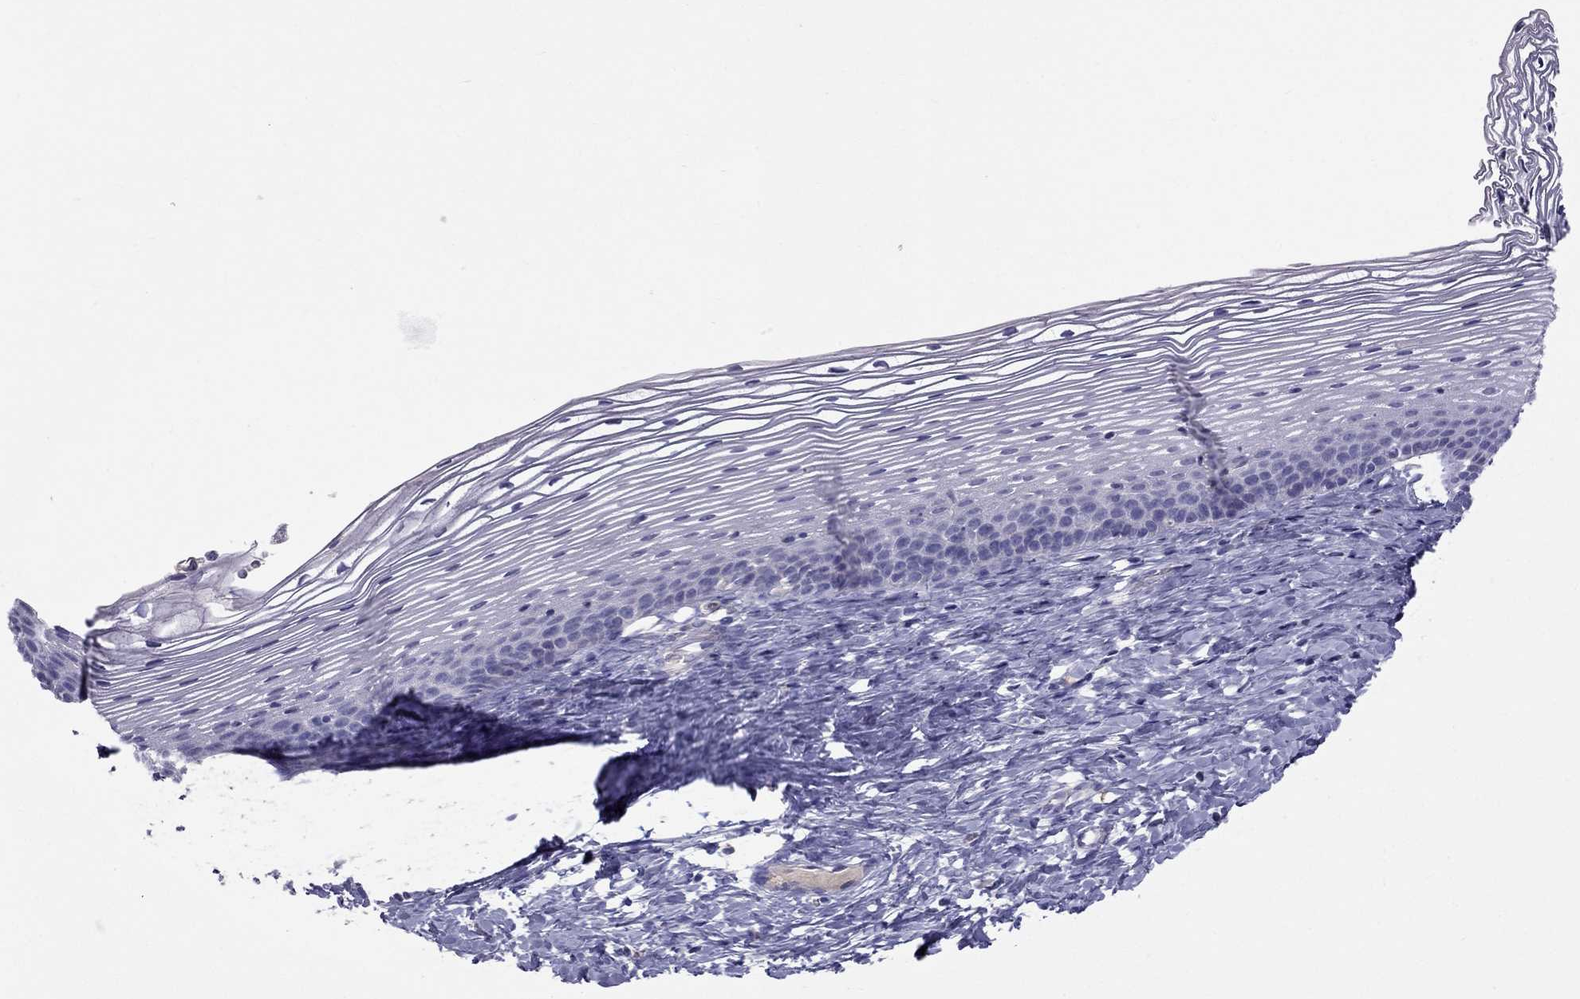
{"staining": {"intensity": "strong", "quantity": "<25%", "location": "cytoplasmic/membranous"}, "tissue": "cervix", "cell_type": "Glandular cells", "image_type": "normal", "snomed": [{"axis": "morphology", "description": "Normal tissue, NOS"}, {"axis": "topography", "description": "Cervix"}], "caption": "Strong cytoplasmic/membranous positivity for a protein is present in about <25% of glandular cells of benign cervix using IHC.", "gene": "STOML3", "patient": {"sex": "female", "age": 39}}